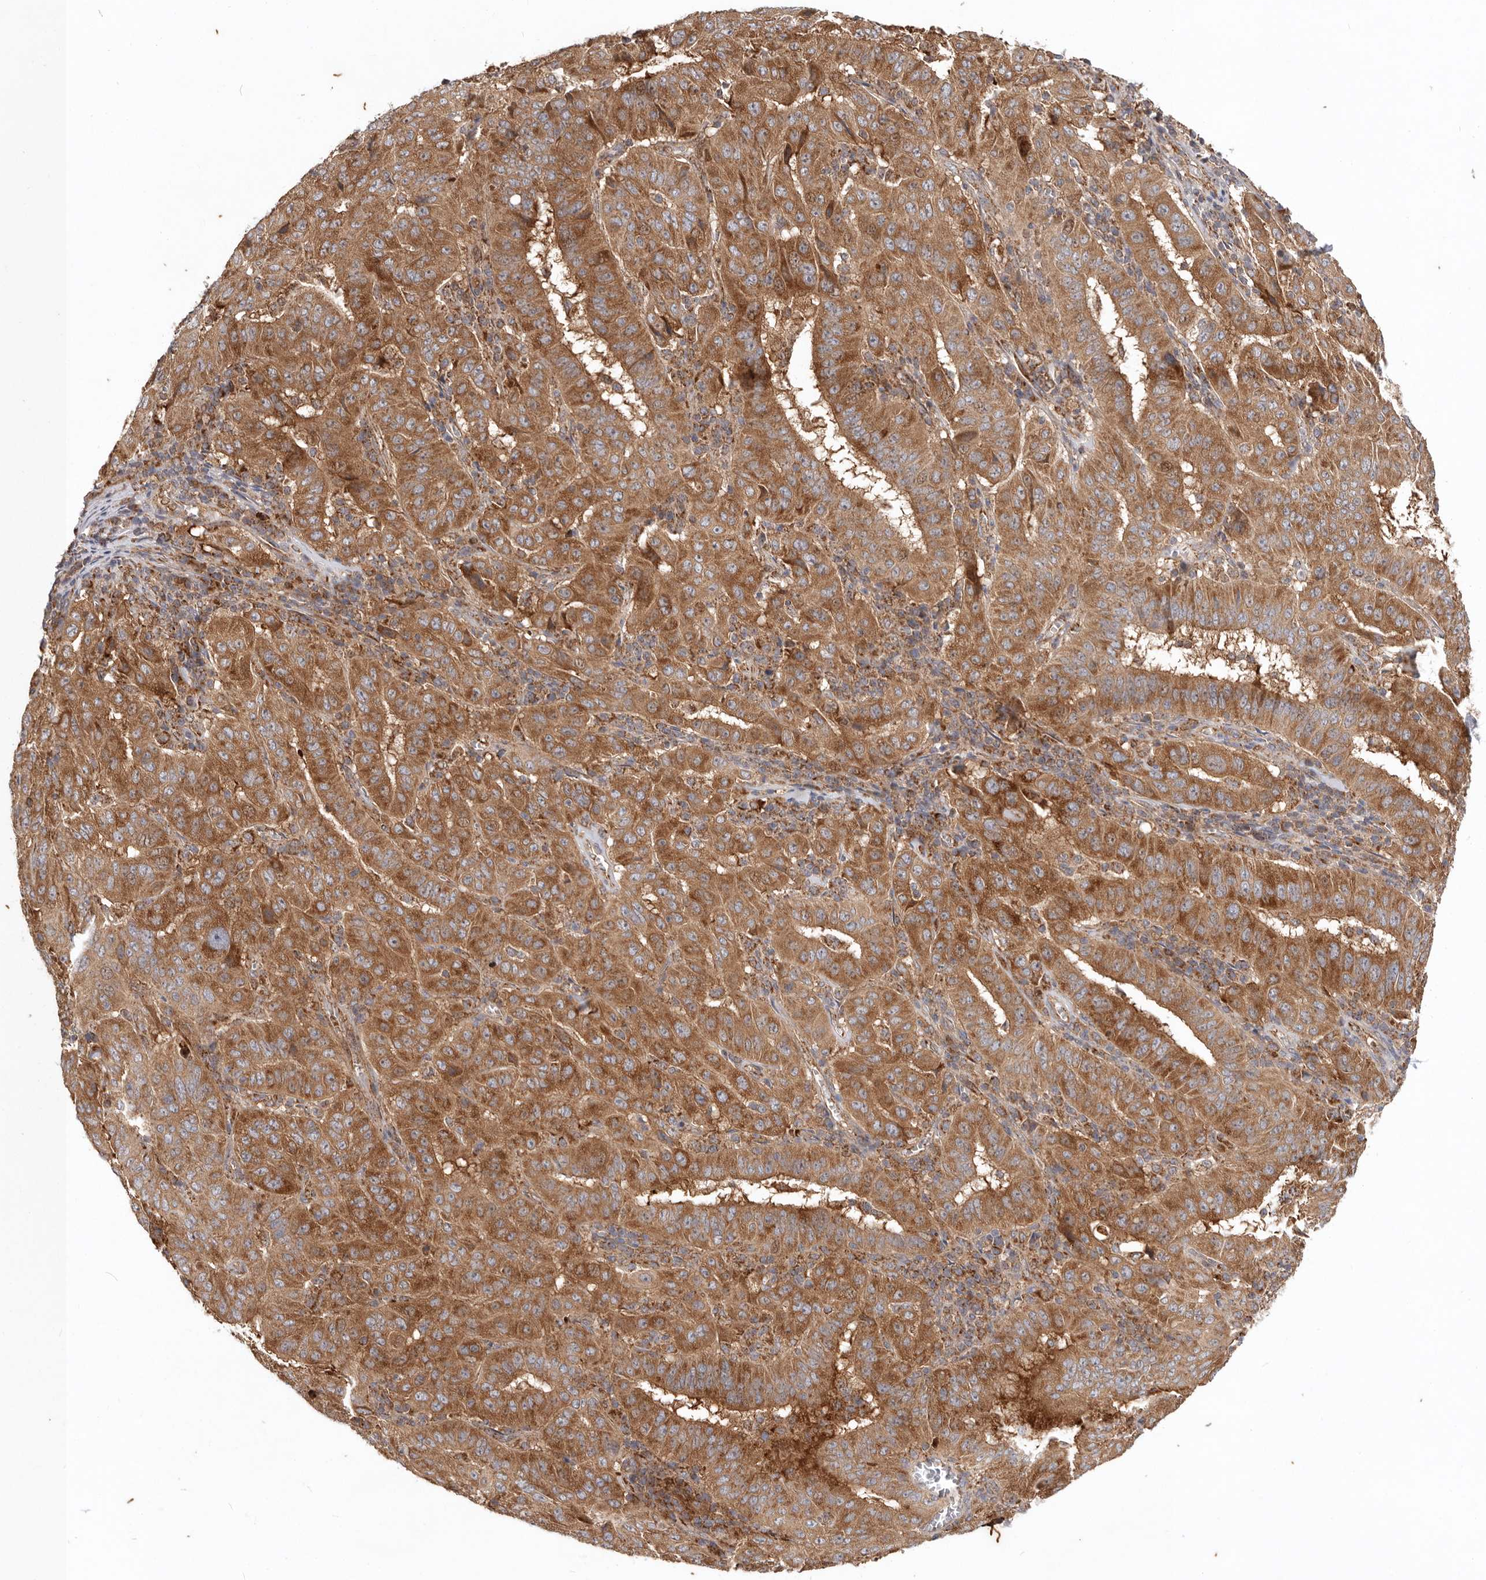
{"staining": {"intensity": "strong", "quantity": ">75%", "location": "cytoplasmic/membranous"}, "tissue": "pancreatic cancer", "cell_type": "Tumor cells", "image_type": "cancer", "snomed": [{"axis": "morphology", "description": "Adenocarcinoma, NOS"}, {"axis": "topography", "description": "Pancreas"}], "caption": "Tumor cells exhibit strong cytoplasmic/membranous staining in about >75% of cells in pancreatic cancer. (Stains: DAB in brown, nuclei in blue, Microscopy: brightfield microscopy at high magnification).", "gene": "MRPS10", "patient": {"sex": "male", "age": 63}}